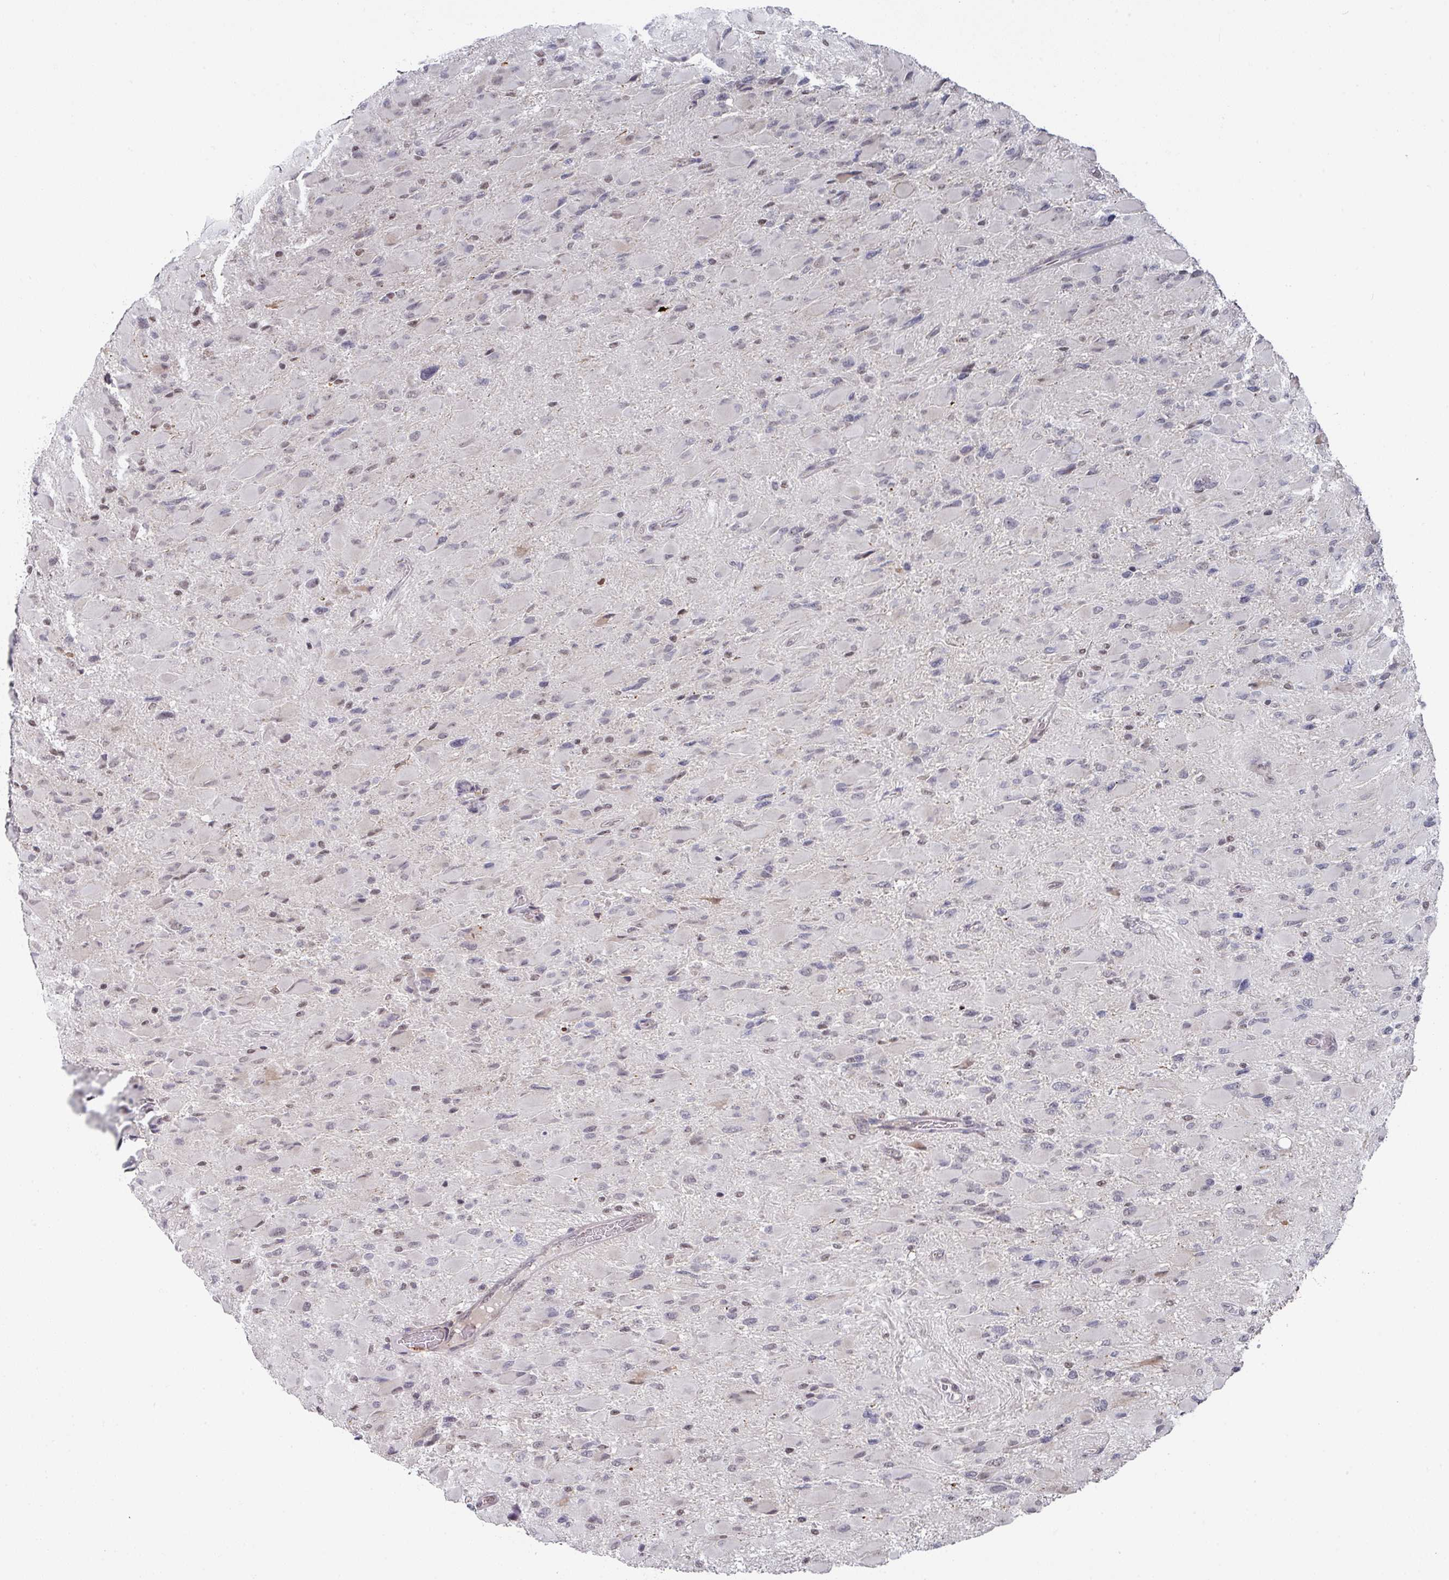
{"staining": {"intensity": "negative", "quantity": "none", "location": "none"}, "tissue": "glioma", "cell_type": "Tumor cells", "image_type": "cancer", "snomed": [{"axis": "morphology", "description": "Glioma, malignant, High grade"}, {"axis": "topography", "description": "Cerebral cortex"}], "caption": "This is an IHC image of human glioma. There is no staining in tumor cells.", "gene": "ZNF654", "patient": {"sex": "female", "age": 36}}